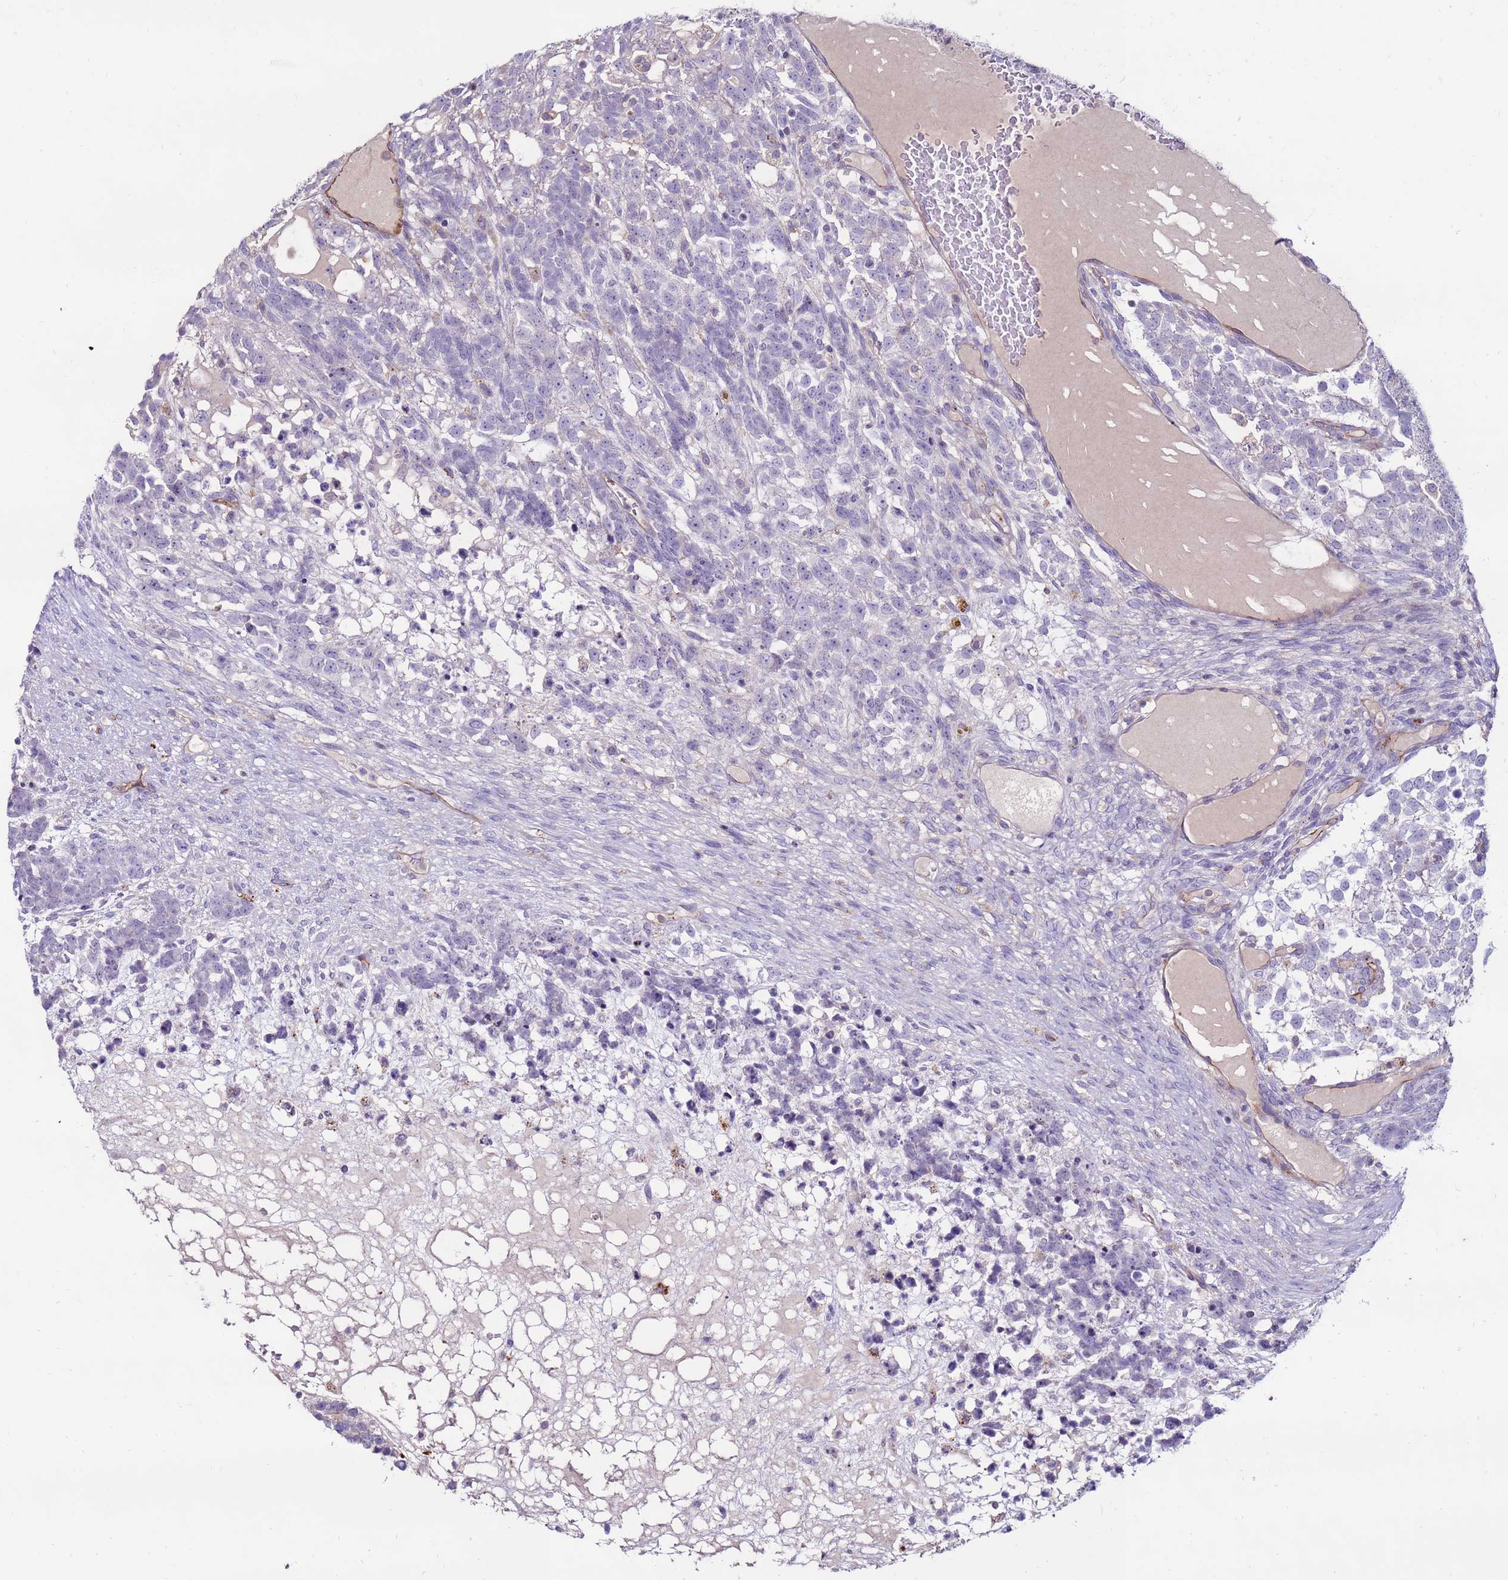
{"staining": {"intensity": "negative", "quantity": "none", "location": "none"}, "tissue": "testis cancer", "cell_type": "Tumor cells", "image_type": "cancer", "snomed": [{"axis": "morphology", "description": "Carcinoma, Embryonal, NOS"}, {"axis": "topography", "description": "Testis"}], "caption": "There is no significant staining in tumor cells of testis embryonal carcinoma.", "gene": "CLEC4M", "patient": {"sex": "male", "age": 23}}